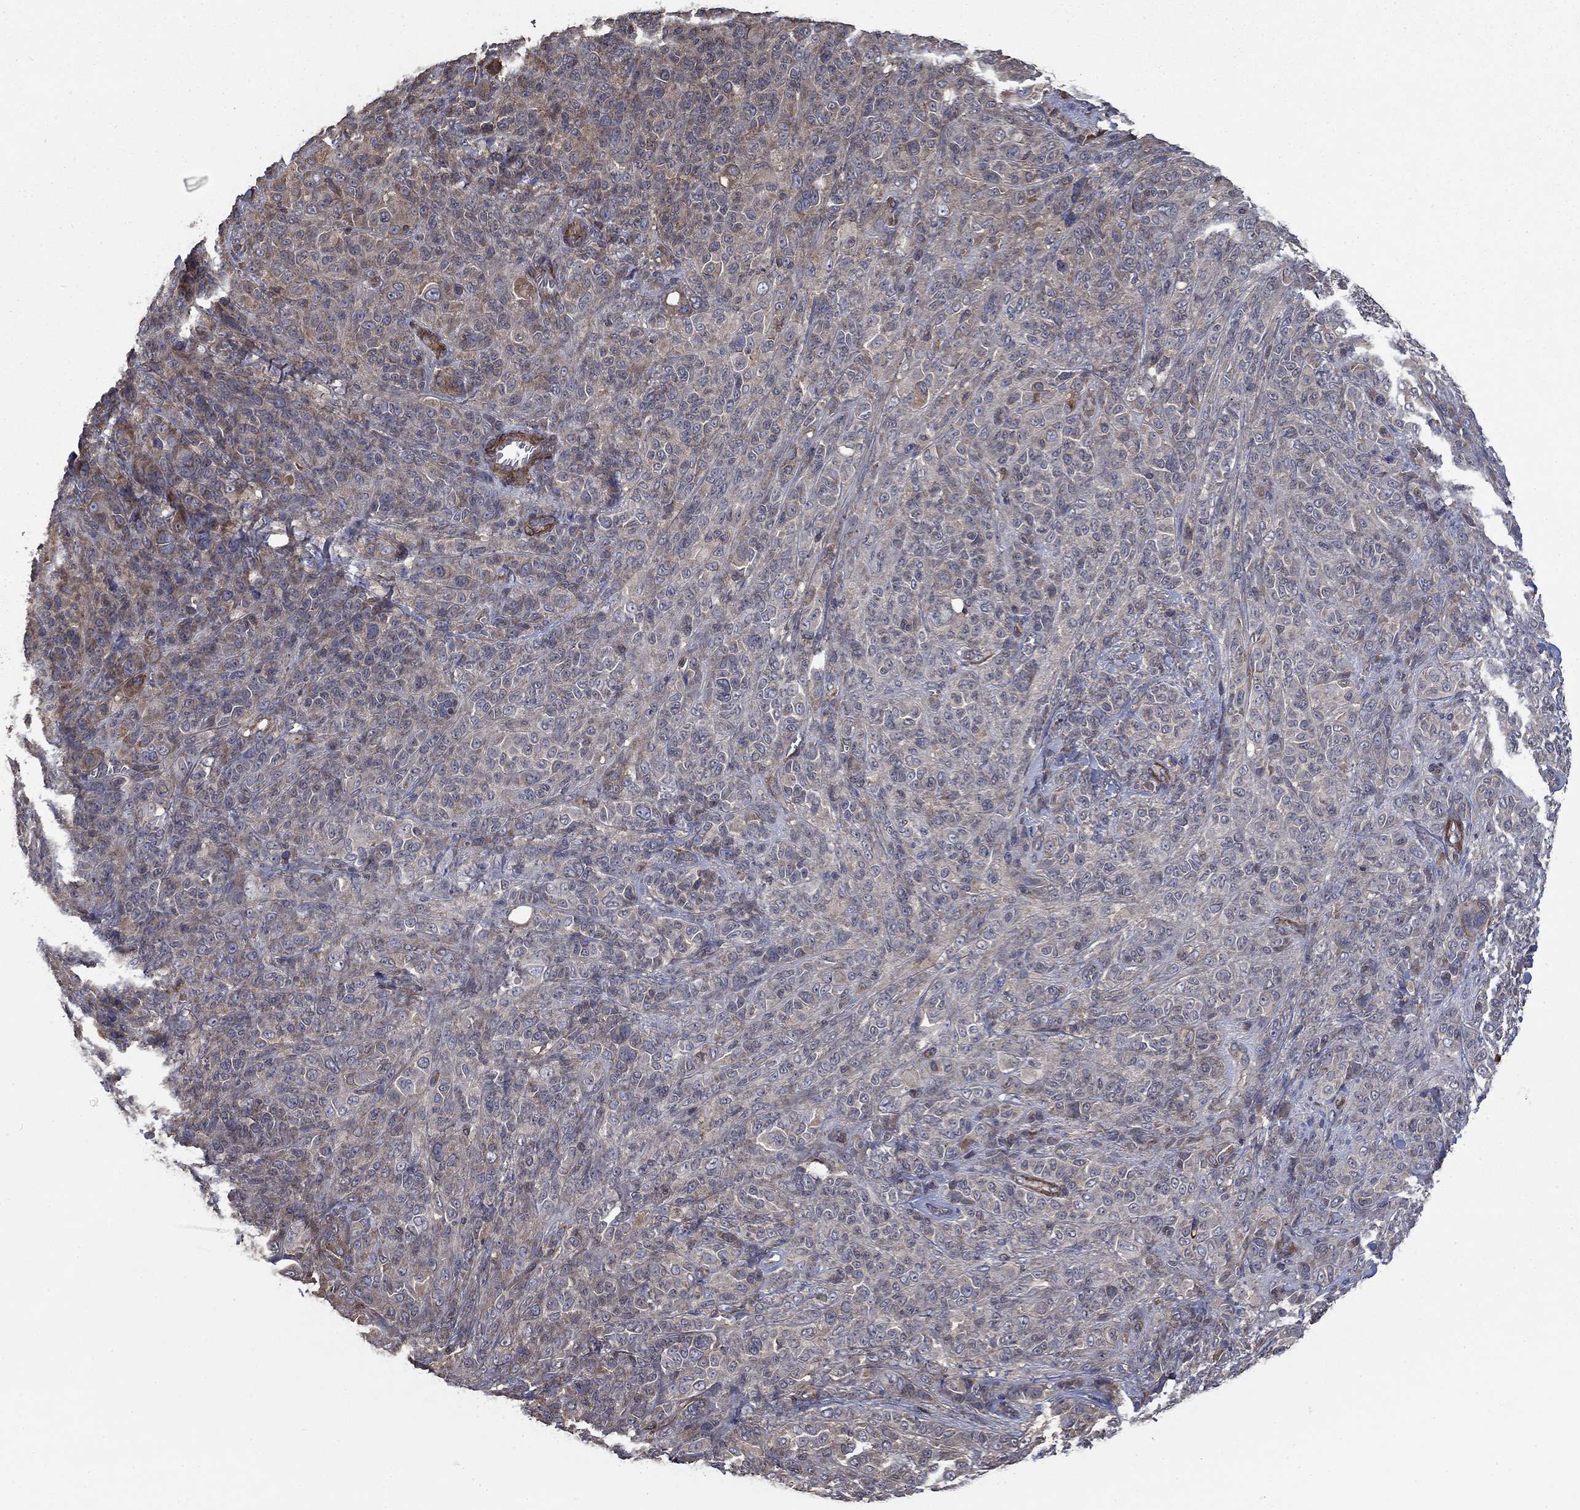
{"staining": {"intensity": "negative", "quantity": "none", "location": "none"}, "tissue": "melanoma", "cell_type": "Tumor cells", "image_type": "cancer", "snomed": [{"axis": "morphology", "description": "Malignant melanoma, NOS"}, {"axis": "topography", "description": "Skin"}], "caption": "A high-resolution photomicrograph shows IHC staining of malignant melanoma, which demonstrates no significant expression in tumor cells.", "gene": "PDE3A", "patient": {"sex": "female", "age": 87}}